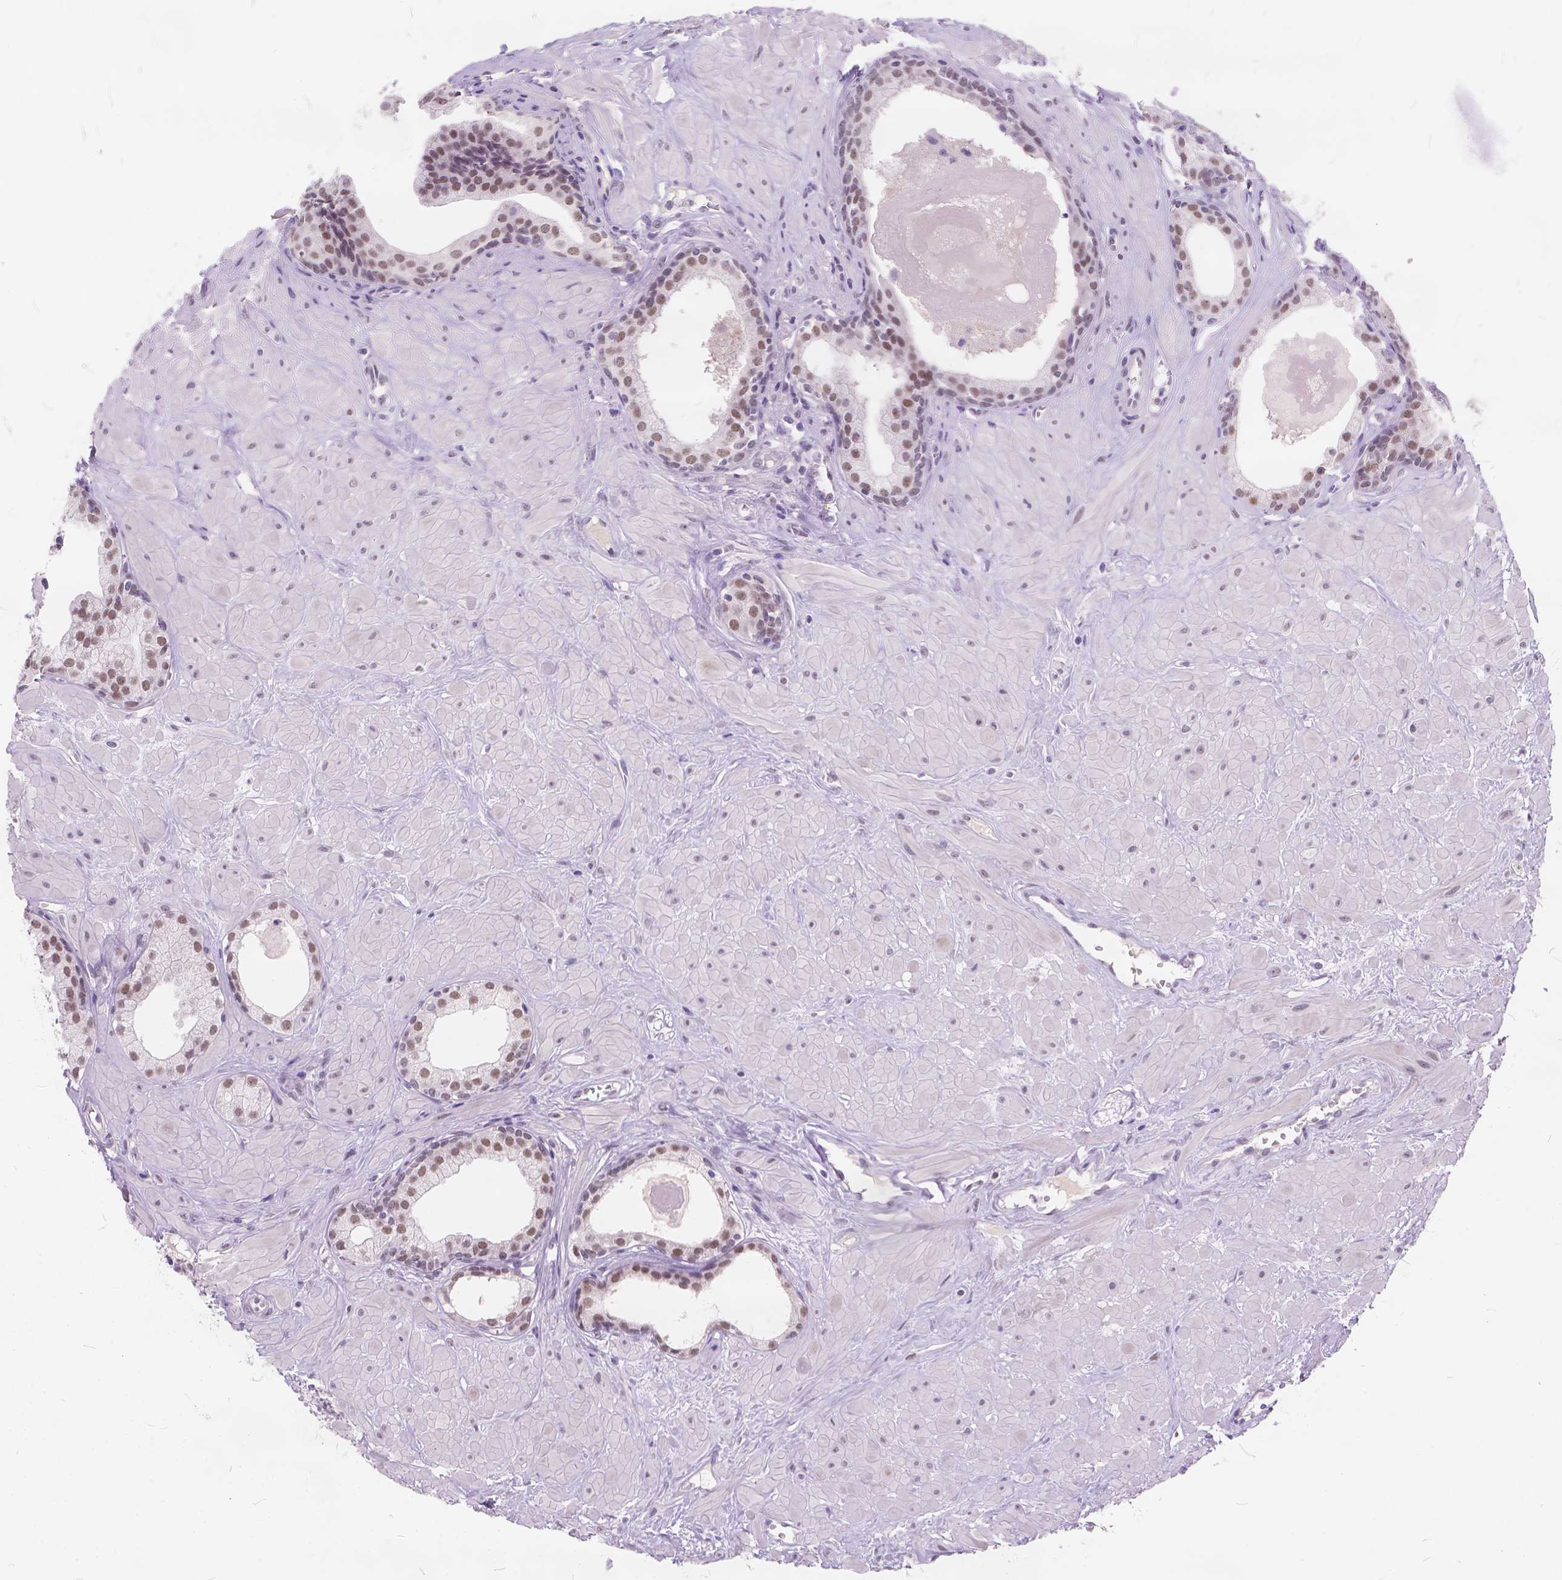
{"staining": {"intensity": "weak", "quantity": ">75%", "location": "nuclear"}, "tissue": "prostate", "cell_type": "Glandular cells", "image_type": "normal", "snomed": [{"axis": "morphology", "description": "Normal tissue, NOS"}, {"axis": "topography", "description": "Prostate"}], "caption": "A brown stain labels weak nuclear positivity of a protein in glandular cells of normal human prostate. (Stains: DAB (3,3'-diaminobenzidine) in brown, nuclei in blue, Microscopy: brightfield microscopy at high magnification).", "gene": "FAM53A", "patient": {"sex": "male", "age": 48}}